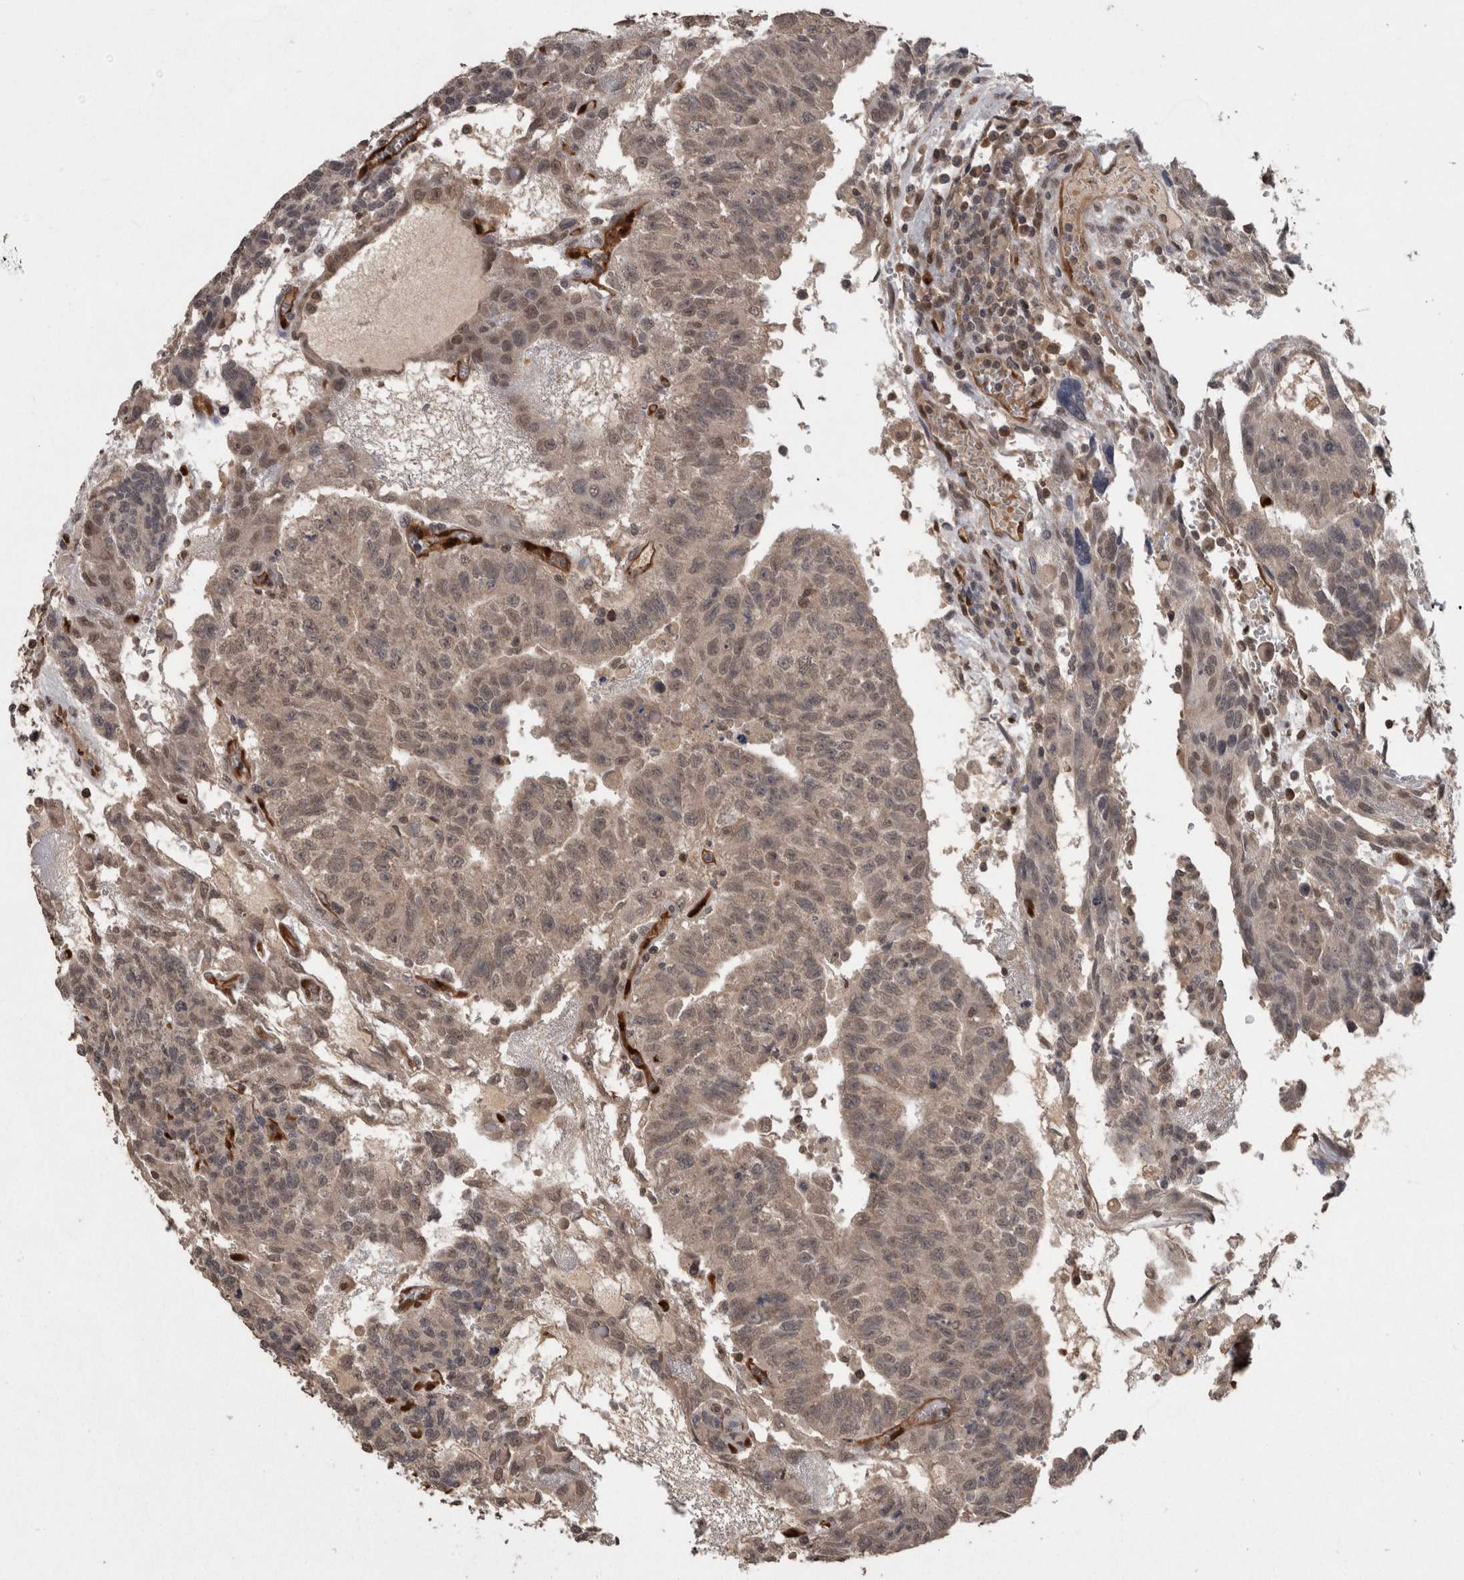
{"staining": {"intensity": "weak", "quantity": ">75%", "location": "nuclear"}, "tissue": "testis cancer", "cell_type": "Tumor cells", "image_type": "cancer", "snomed": [{"axis": "morphology", "description": "Seminoma, NOS"}, {"axis": "morphology", "description": "Carcinoma, Embryonal, NOS"}, {"axis": "topography", "description": "Testis"}], "caption": "Testis cancer stained with a brown dye shows weak nuclear positive expression in about >75% of tumor cells.", "gene": "LXN", "patient": {"sex": "male", "age": 52}}